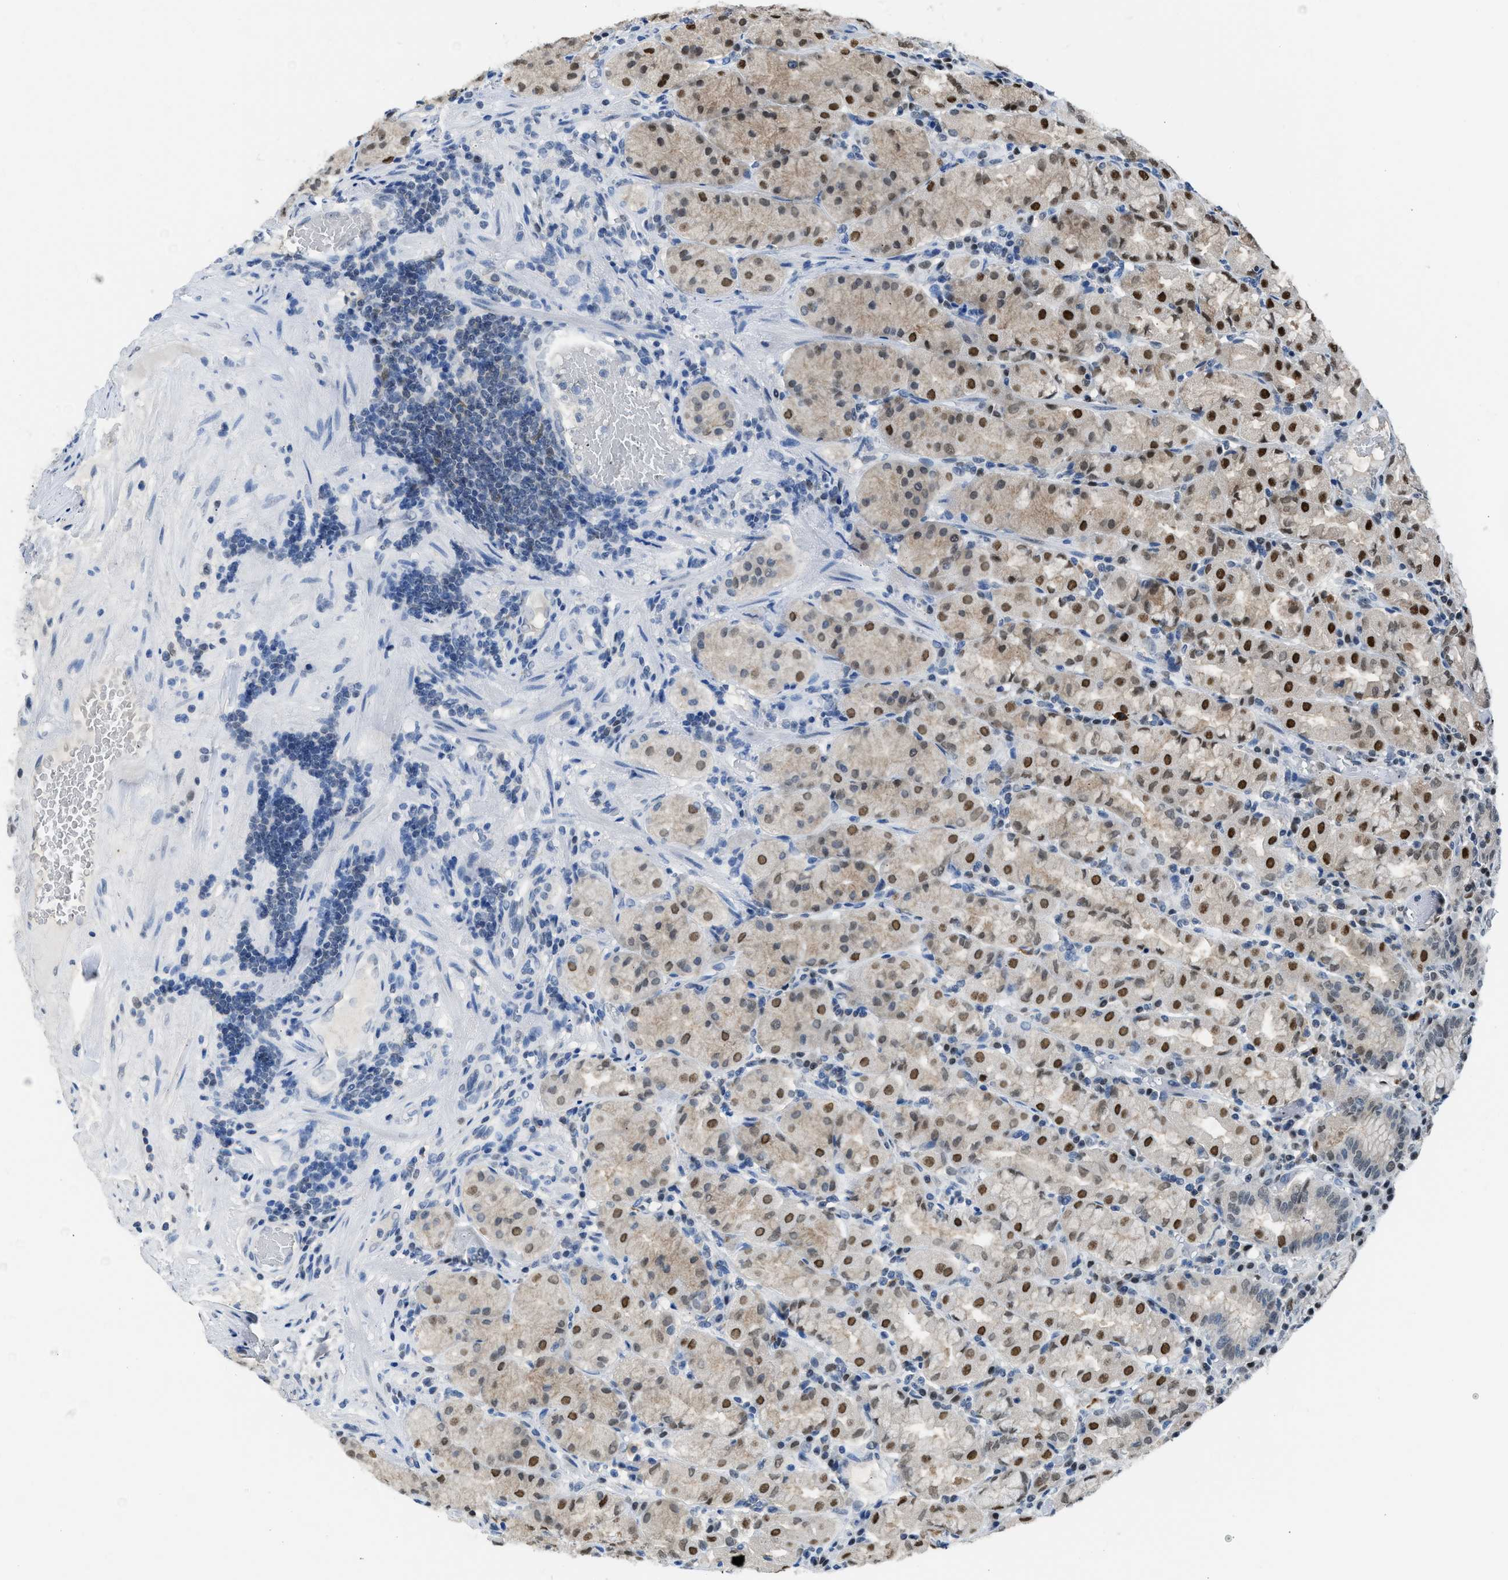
{"staining": {"intensity": "strong", "quantity": "25%-75%", "location": "nuclear"}, "tissue": "stomach", "cell_type": "Glandular cells", "image_type": "normal", "snomed": [{"axis": "morphology", "description": "Normal tissue, NOS"}, {"axis": "topography", "description": "Stomach"}, {"axis": "topography", "description": "Stomach, lower"}], "caption": "A high amount of strong nuclear staining is present in approximately 25%-75% of glandular cells in benign stomach. The staining was performed using DAB (3,3'-diaminobenzidine), with brown indicating positive protein expression. Nuclei are stained blue with hematoxylin.", "gene": "ALX1", "patient": {"sex": "female", "age": 56}}